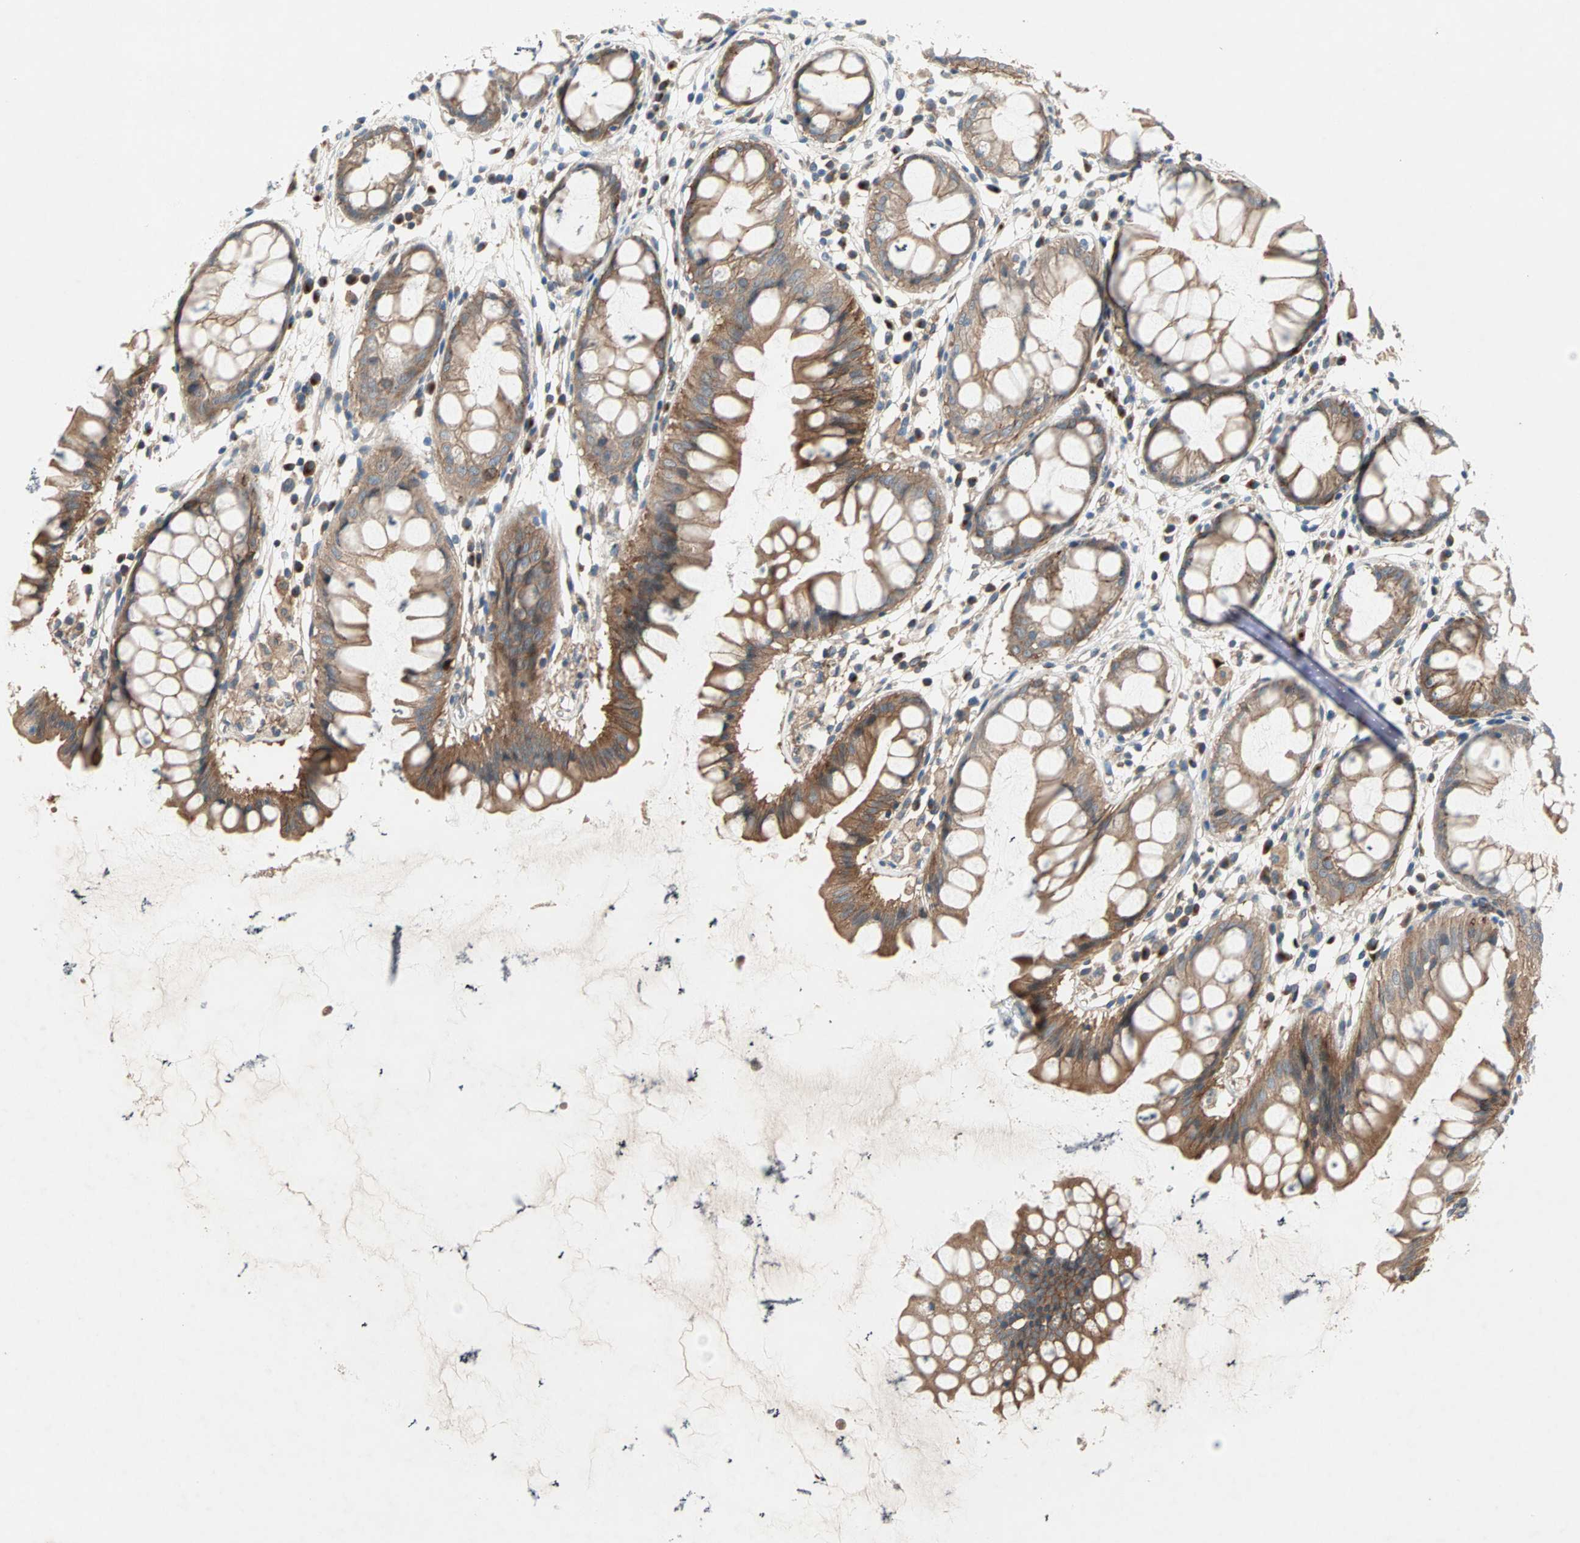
{"staining": {"intensity": "moderate", "quantity": ">75%", "location": "cytoplasmic/membranous"}, "tissue": "rectum", "cell_type": "Glandular cells", "image_type": "normal", "snomed": [{"axis": "morphology", "description": "Normal tissue, NOS"}, {"axis": "morphology", "description": "Adenocarcinoma, NOS"}, {"axis": "topography", "description": "Rectum"}], "caption": "This image shows normal rectum stained with immunohistochemistry to label a protein in brown. The cytoplasmic/membranous of glandular cells show moderate positivity for the protein. Nuclei are counter-stained blue.", "gene": "PDE8A", "patient": {"sex": "female", "age": 65}}